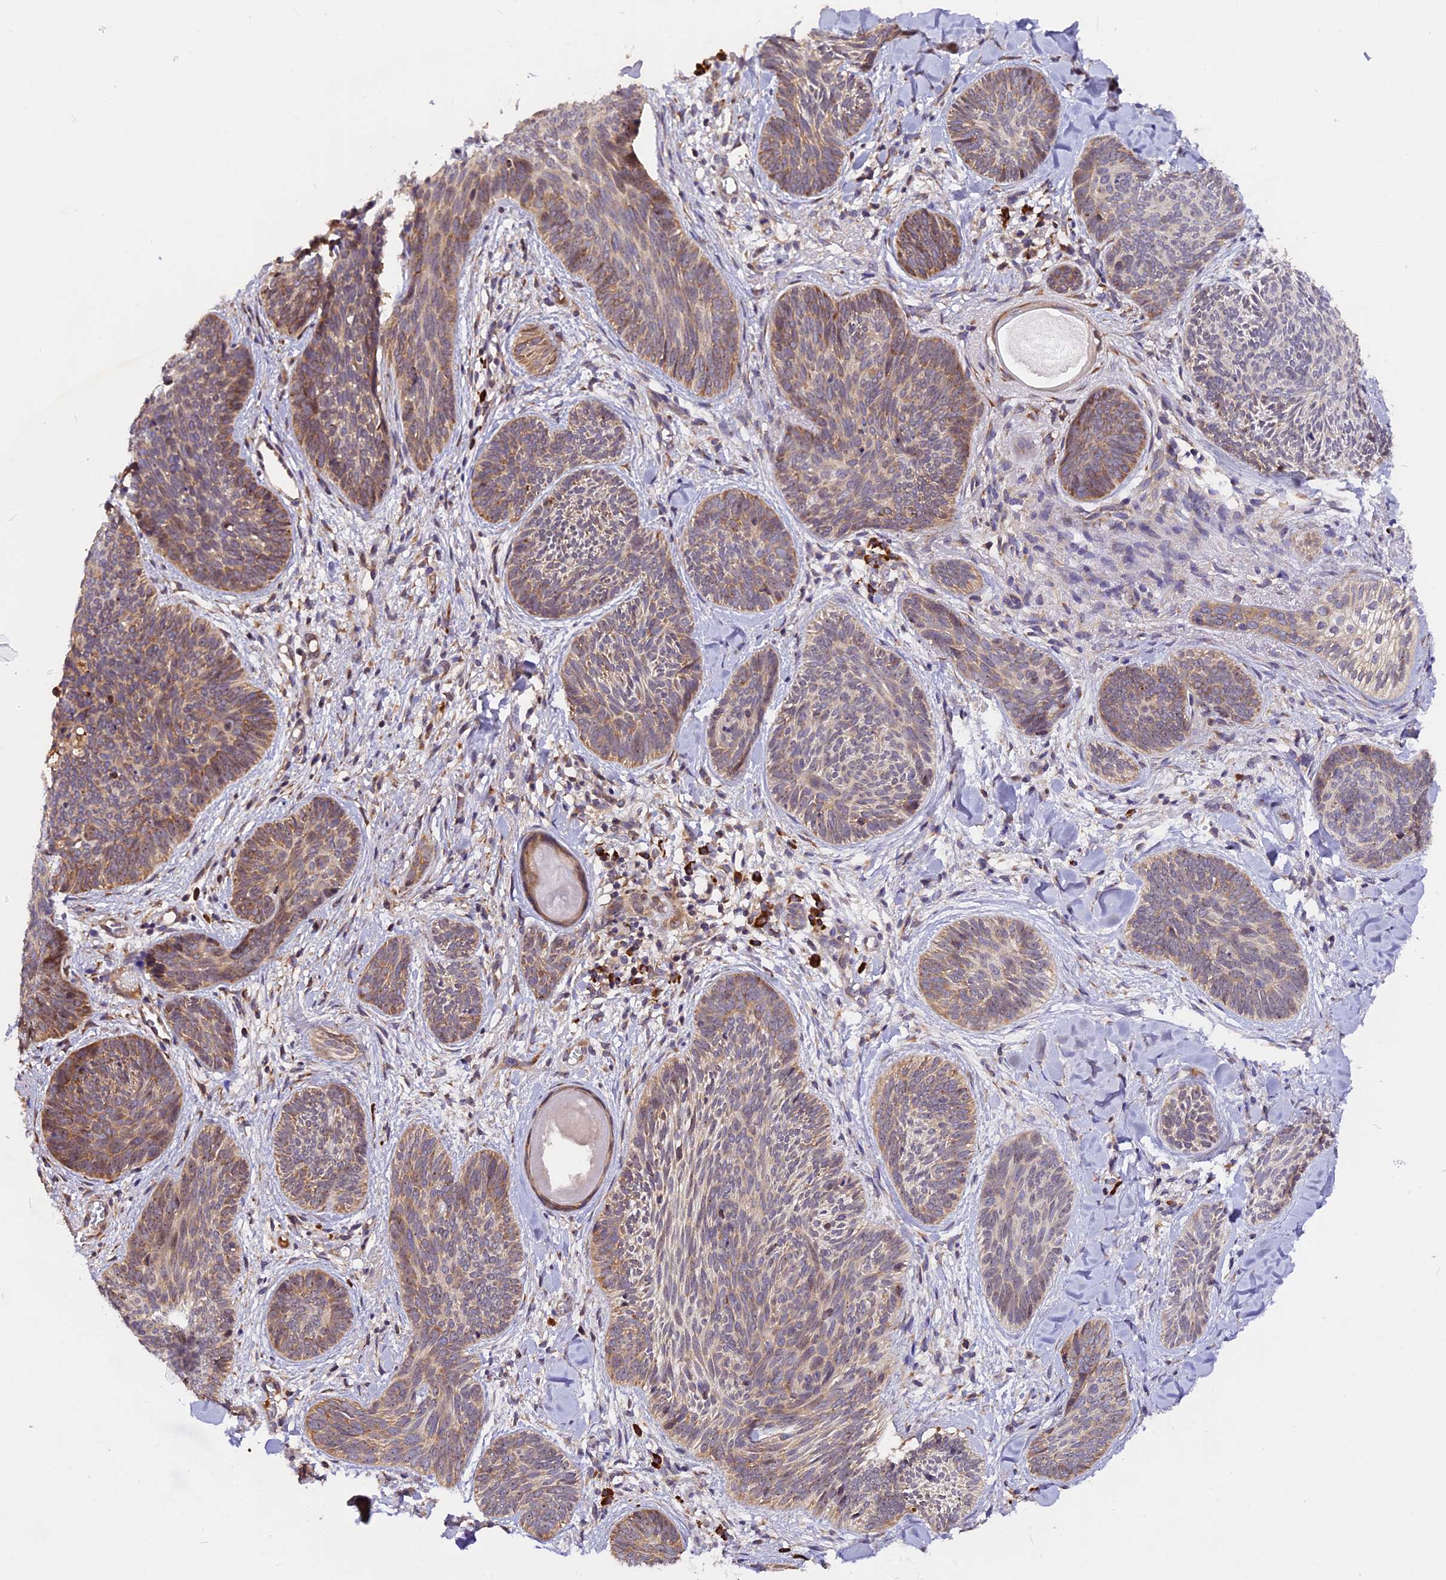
{"staining": {"intensity": "moderate", "quantity": ">75%", "location": "cytoplasmic/membranous"}, "tissue": "skin cancer", "cell_type": "Tumor cells", "image_type": "cancer", "snomed": [{"axis": "morphology", "description": "Basal cell carcinoma"}, {"axis": "topography", "description": "Skin"}], "caption": "Protein staining of basal cell carcinoma (skin) tissue shows moderate cytoplasmic/membranous staining in about >75% of tumor cells.", "gene": "GNPTAB", "patient": {"sex": "female", "age": 81}}